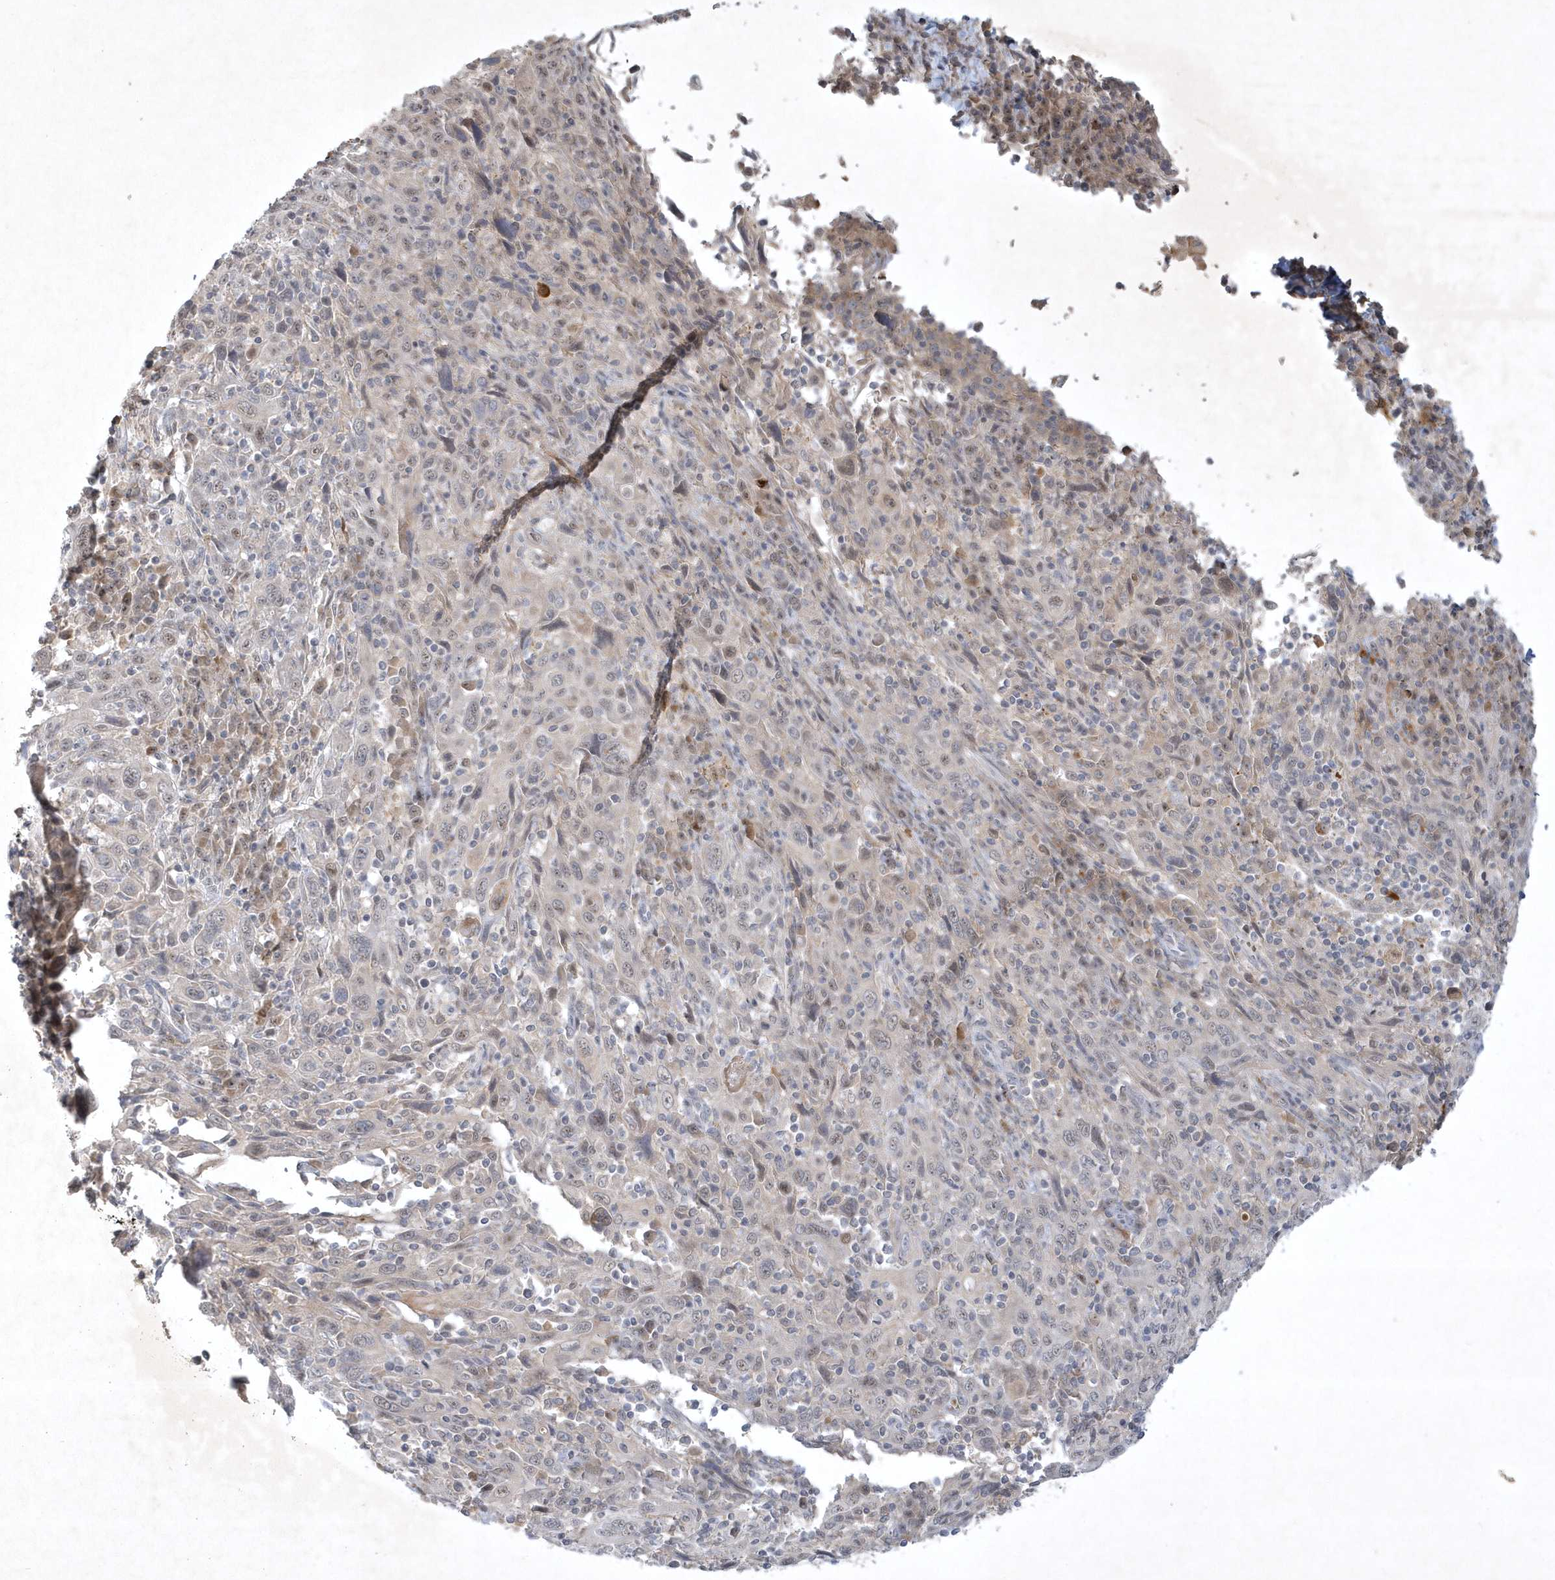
{"staining": {"intensity": "negative", "quantity": "none", "location": "none"}, "tissue": "cervical cancer", "cell_type": "Tumor cells", "image_type": "cancer", "snomed": [{"axis": "morphology", "description": "Squamous cell carcinoma, NOS"}, {"axis": "topography", "description": "Cervix"}], "caption": "There is no significant expression in tumor cells of cervical cancer.", "gene": "THG1L", "patient": {"sex": "female", "age": 46}}